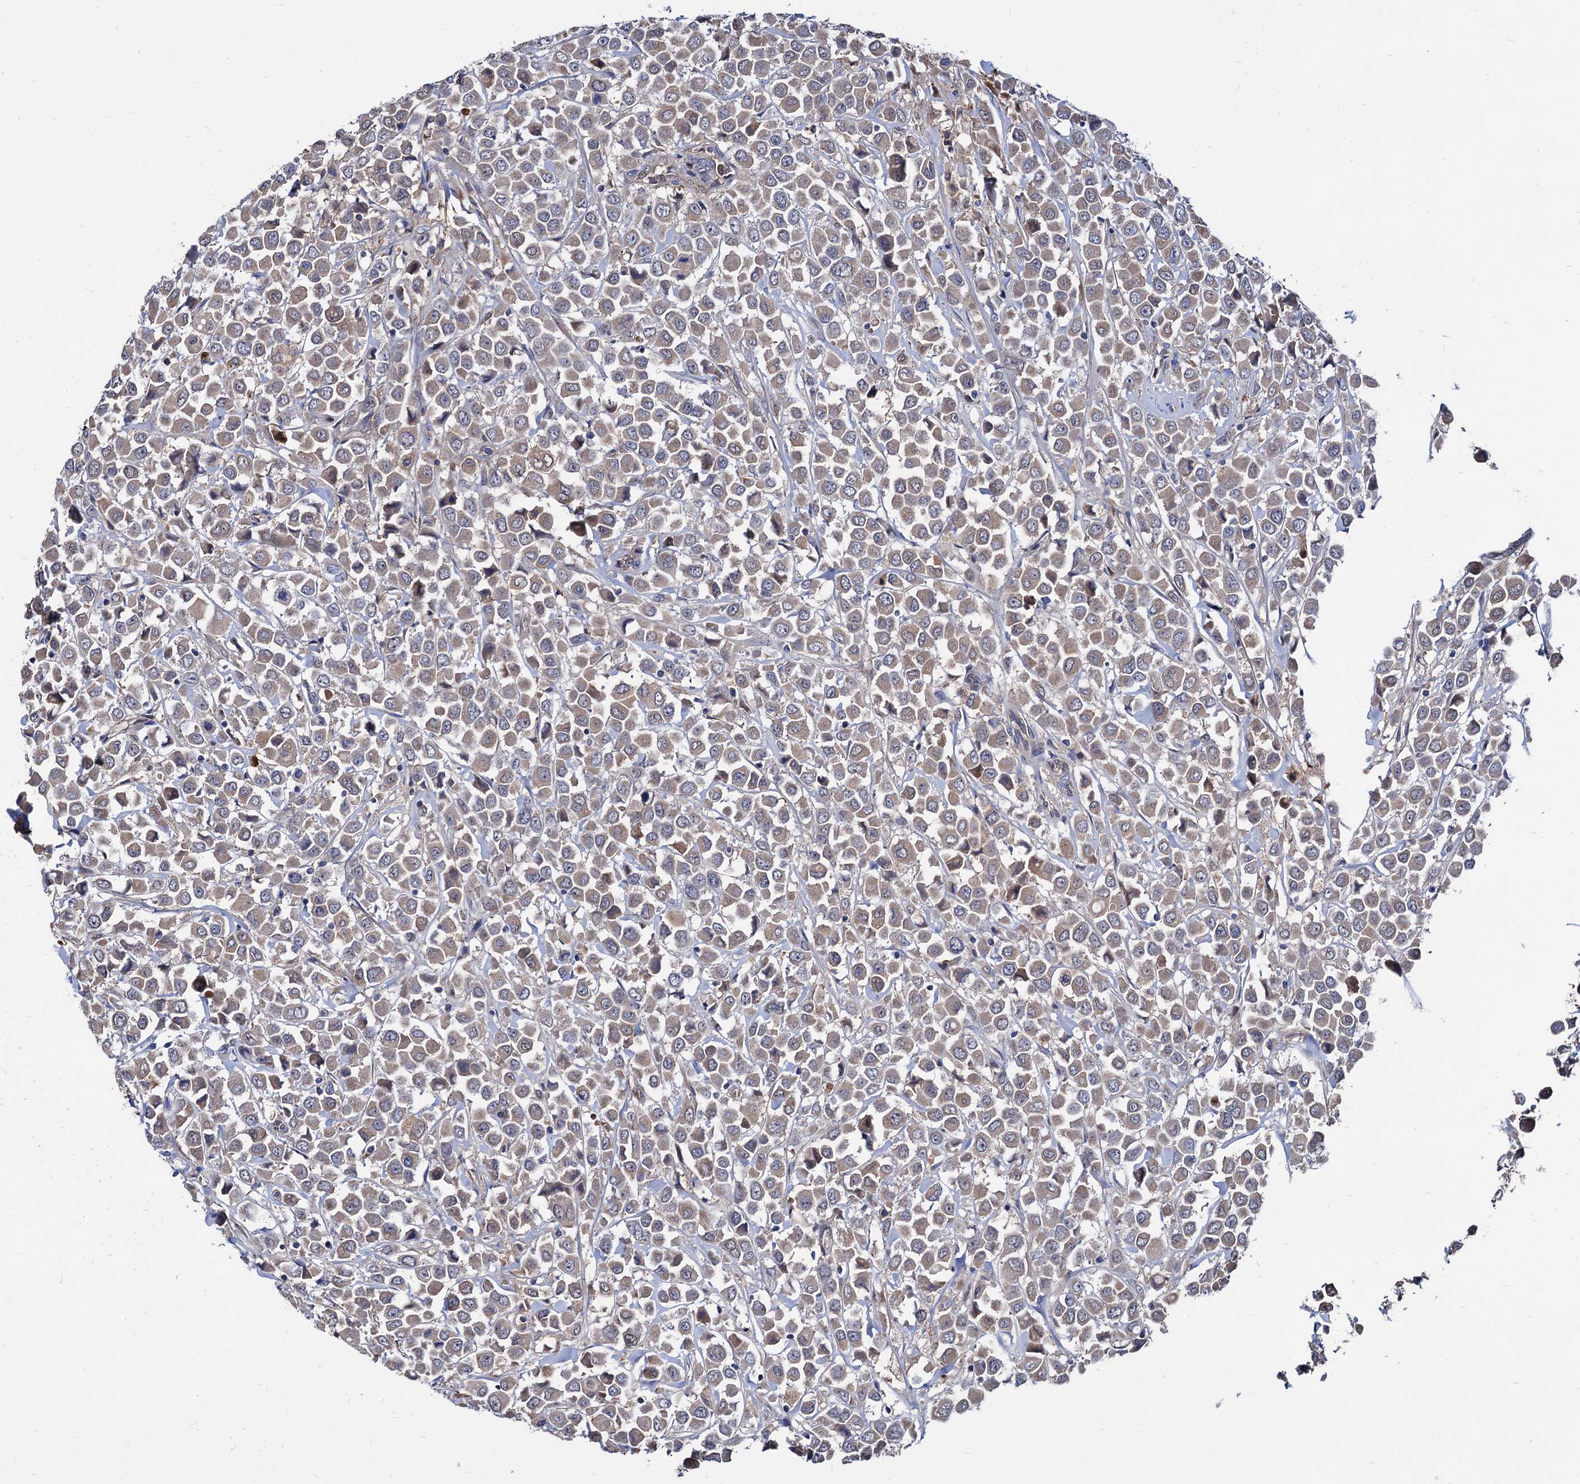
{"staining": {"intensity": "weak", "quantity": ">75%", "location": "cytoplasmic/membranous"}, "tissue": "breast cancer", "cell_type": "Tumor cells", "image_type": "cancer", "snomed": [{"axis": "morphology", "description": "Duct carcinoma"}, {"axis": "topography", "description": "Breast"}], "caption": "Immunohistochemistry (IHC) micrograph of neoplastic tissue: human breast cancer (intraductal carcinoma) stained using immunohistochemistry reveals low levels of weak protein expression localized specifically in the cytoplasmic/membranous of tumor cells, appearing as a cytoplasmic/membranous brown color.", "gene": "CPPED1", "patient": {"sex": "female", "age": 61}}